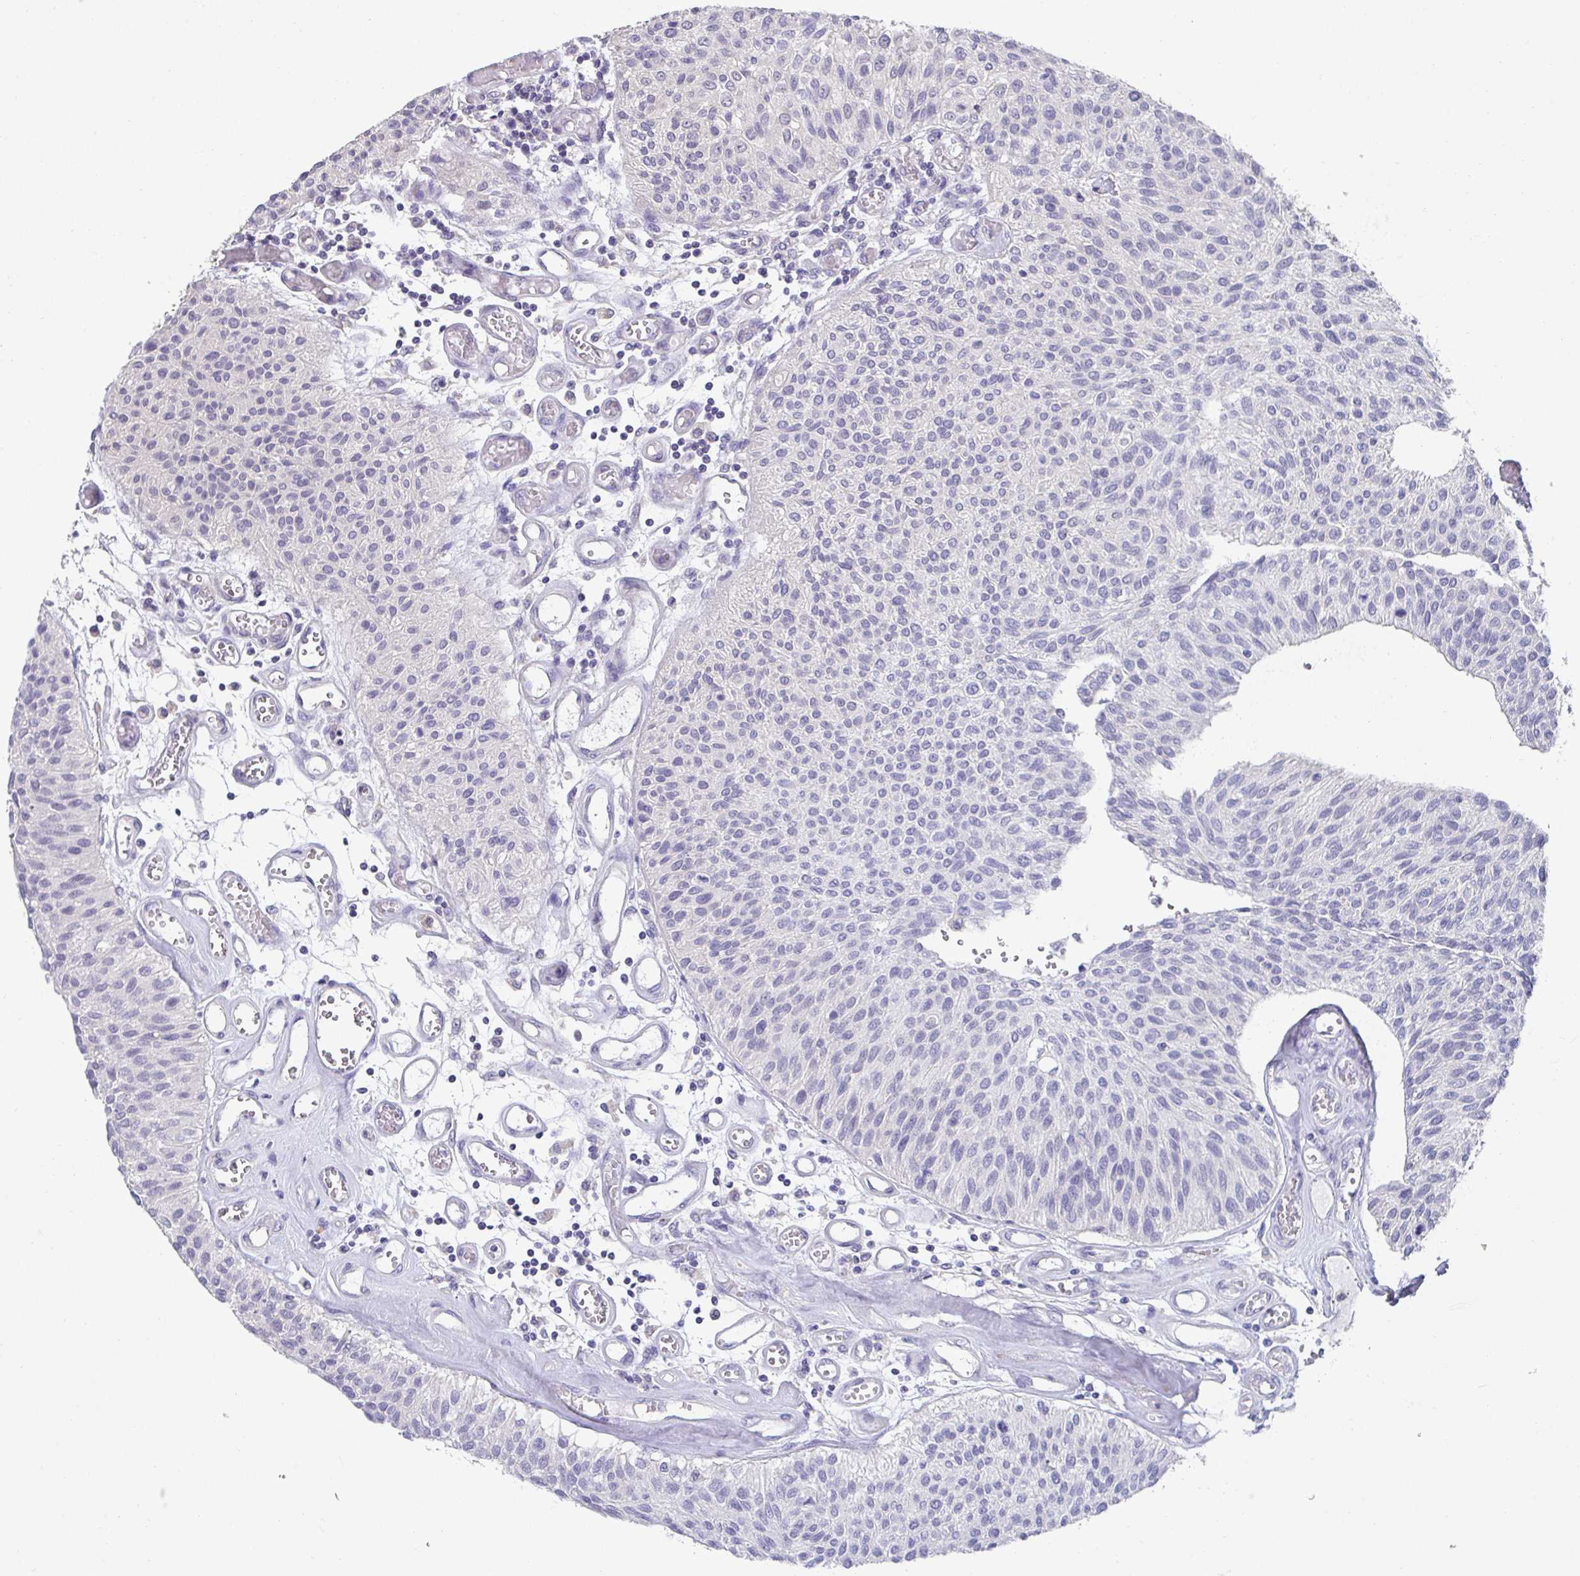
{"staining": {"intensity": "negative", "quantity": "none", "location": "none"}, "tissue": "urothelial cancer", "cell_type": "Tumor cells", "image_type": "cancer", "snomed": [{"axis": "morphology", "description": "Urothelial carcinoma, NOS"}, {"axis": "topography", "description": "Urinary bladder"}], "caption": "Tumor cells are negative for protein expression in human urothelial cancer. (DAB IHC with hematoxylin counter stain).", "gene": "CXCR1", "patient": {"sex": "male", "age": 55}}